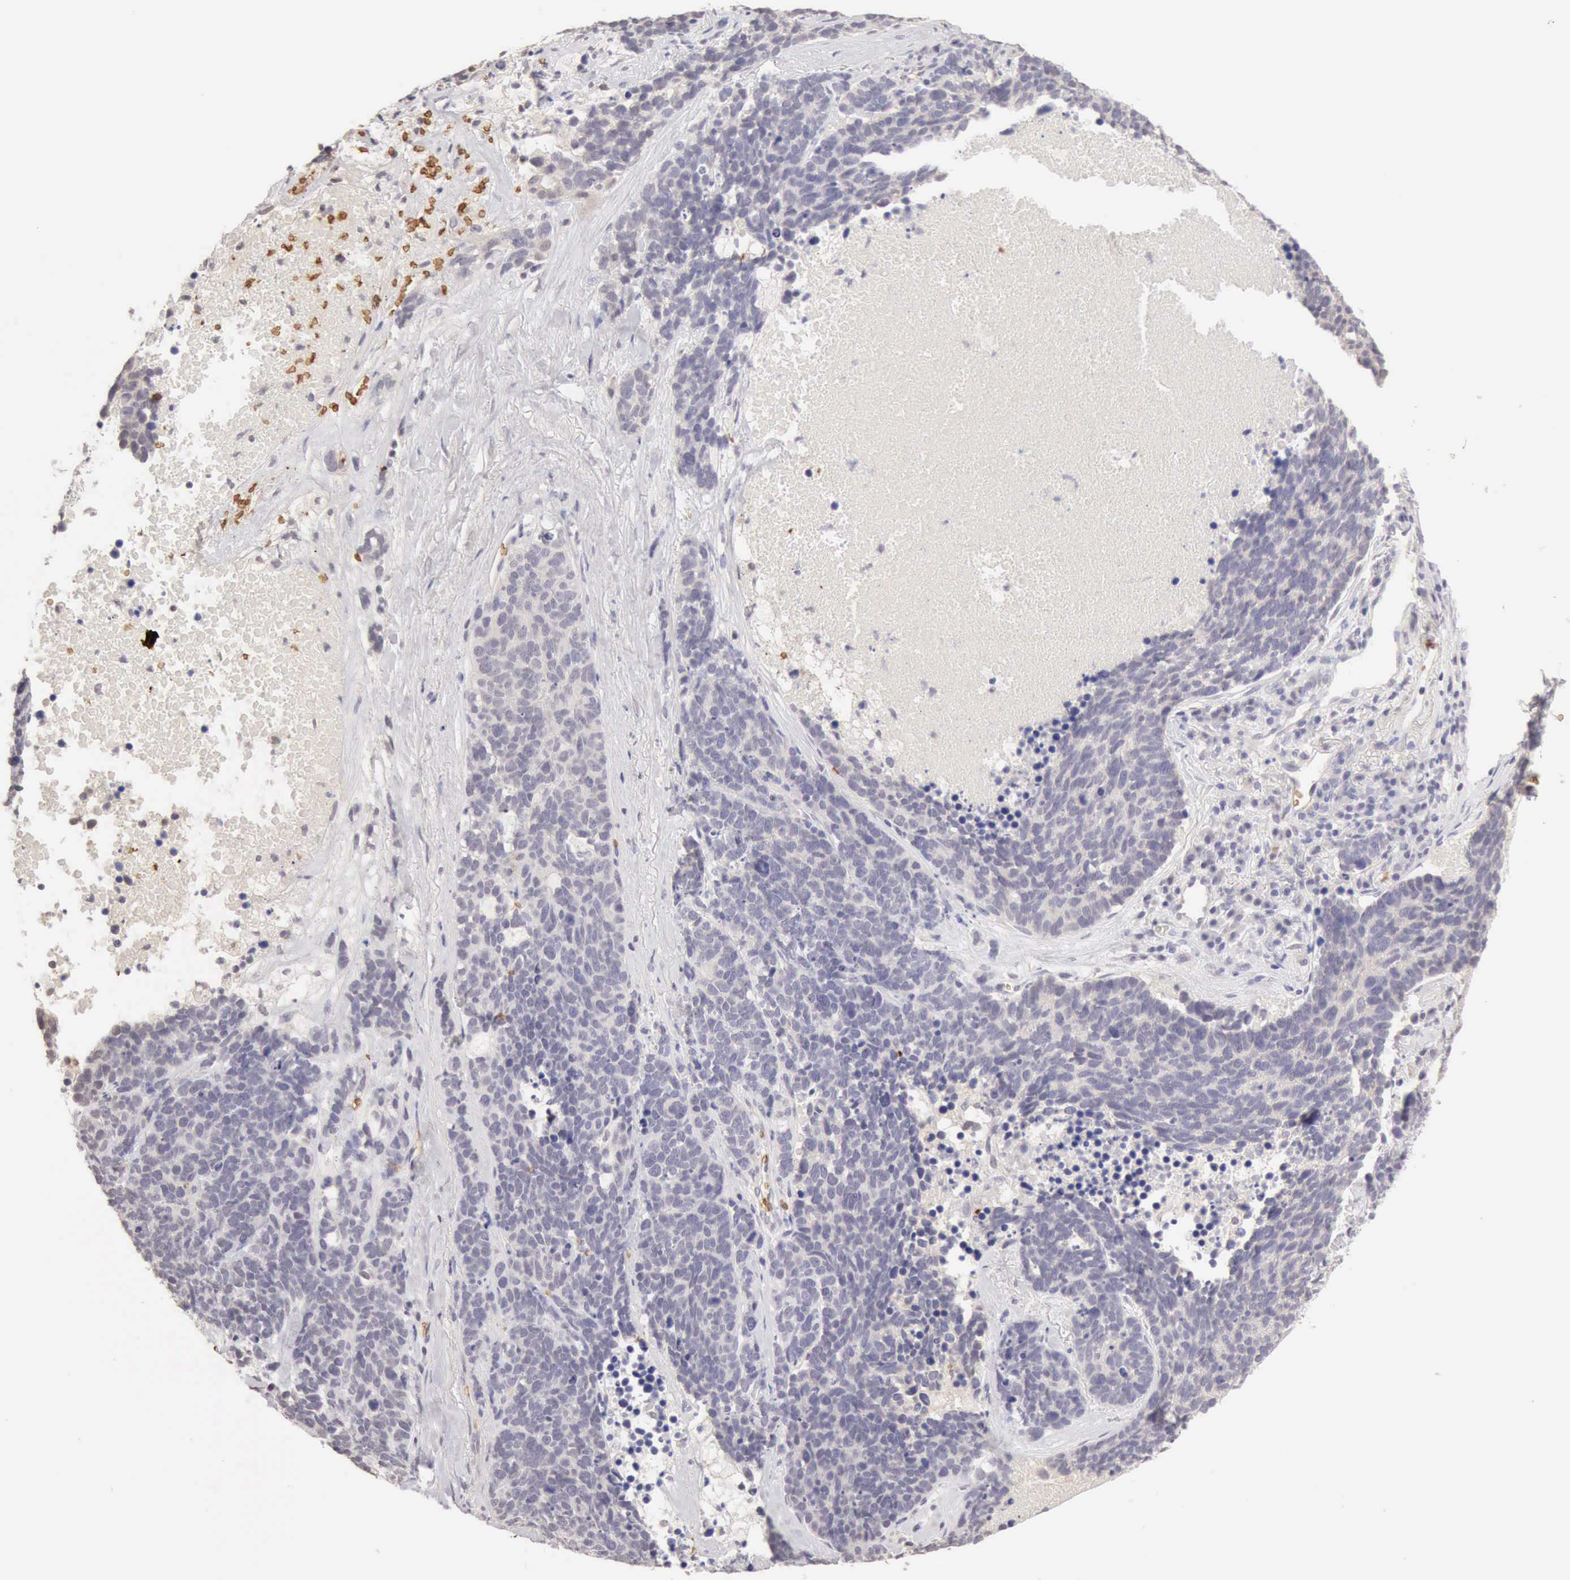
{"staining": {"intensity": "negative", "quantity": "none", "location": "none"}, "tissue": "lung cancer", "cell_type": "Tumor cells", "image_type": "cancer", "snomed": [{"axis": "morphology", "description": "Neoplasm, malignant, NOS"}, {"axis": "topography", "description": "Lung"}], "caption": "Immunohistochemistry image of human lung malignant neoplasm stained for a protein (brown), which shows no expression in tumor cells.", "gene": "CFI", "patient": {"sex": "female", "age": 75}}